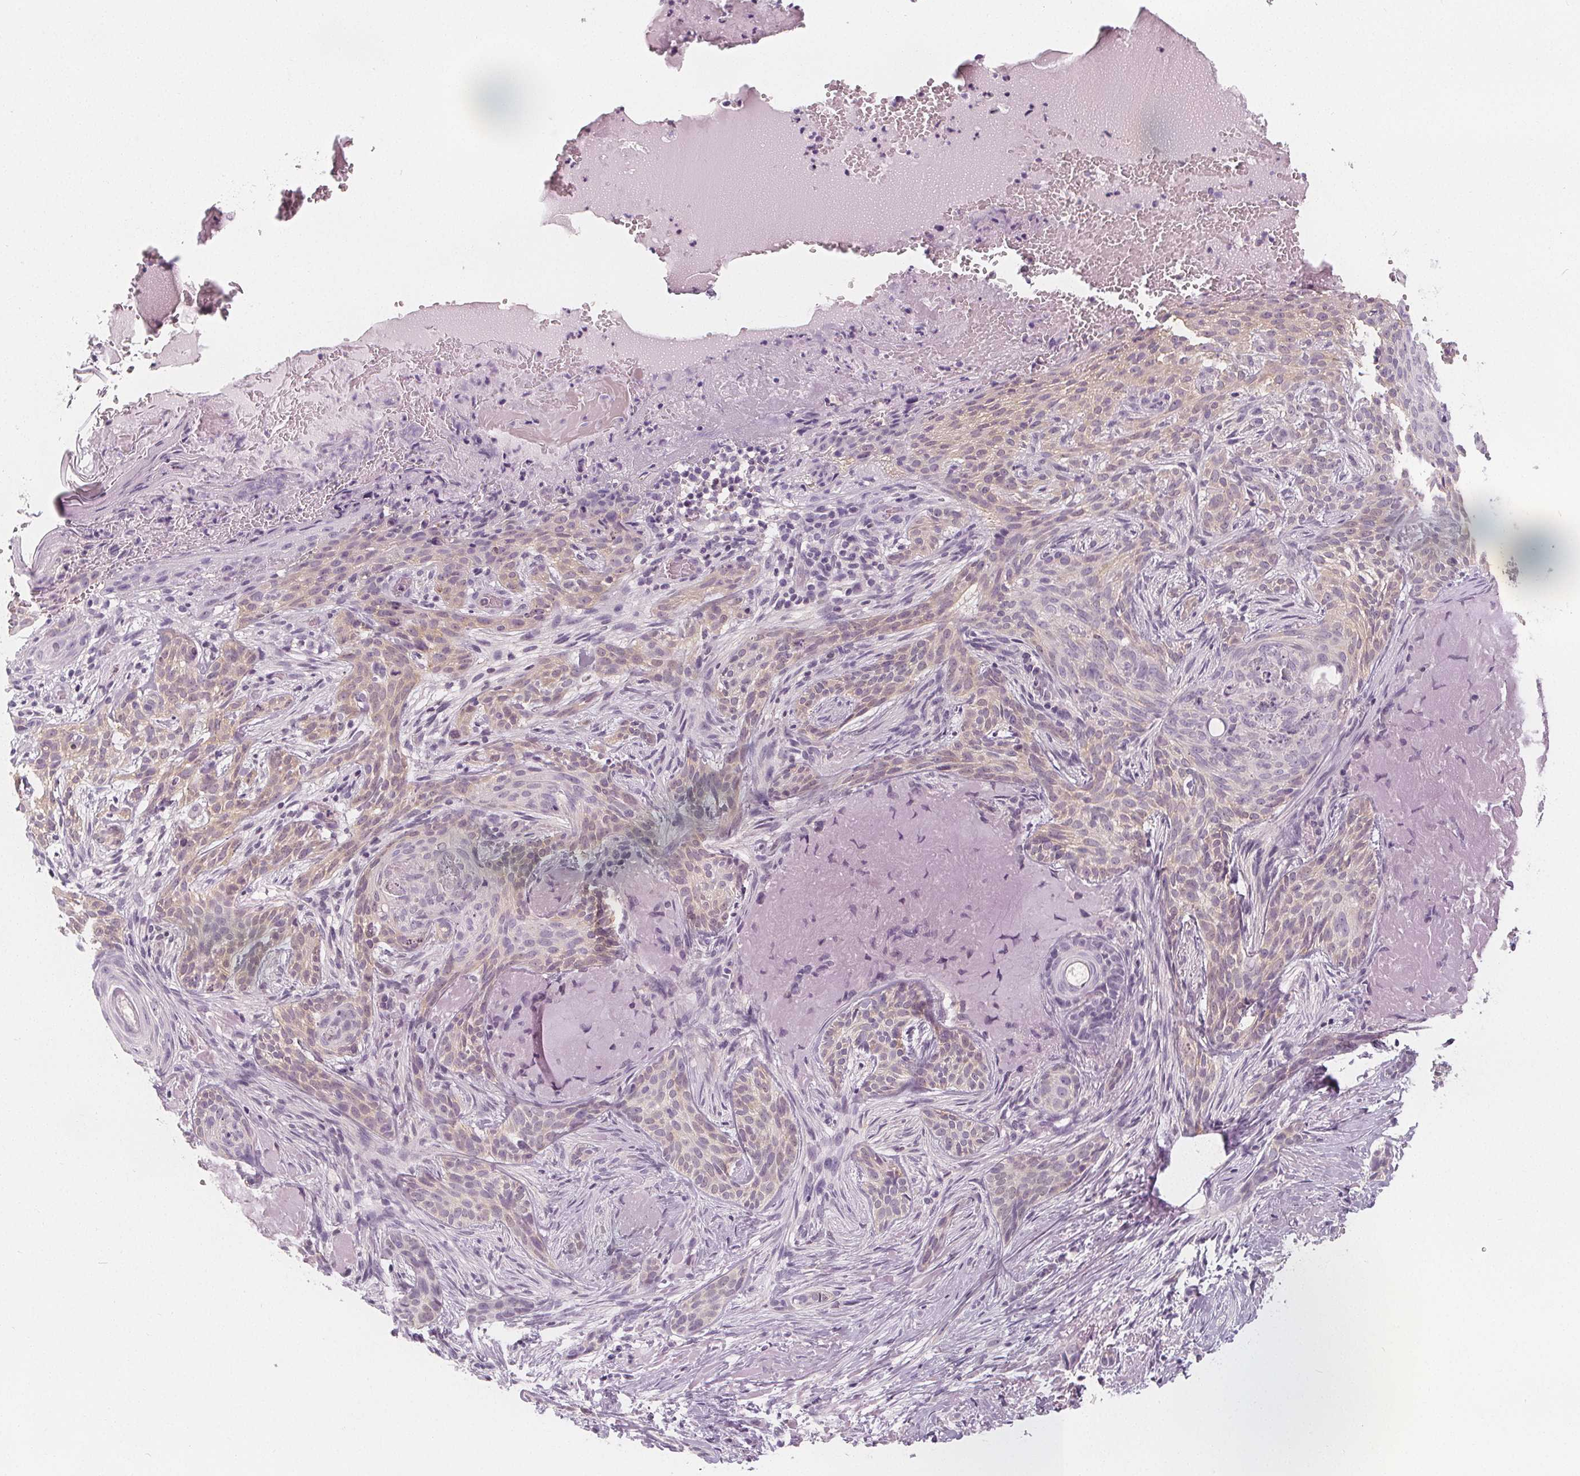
{"staining": {"intensity": "weak", "quantity": ">75%", "location": "cytoplasmic/membranous"}, "tissue": "skin cancer", "cell_type": "Tumor cells", "image_type": "cancer", "snomed": [{"axis": "morphology", "description": "Basal cell carcinoma"}, {"axis": "topography", "description": "Skin"}], "caption": "A low amount of weak cytoplasmic/membranous positivity is appreciated in approximately >75% of tumor cells in skin basal cell carcinoma tissue. The protein is stained brown, and the nuclei are stained in blue (DAB (3,3'-diaminobenzidine) IHC with brightfield microscopy, high magnification).", "gene": "UGP2", "patient": {"sex": "male", "age": 84}}